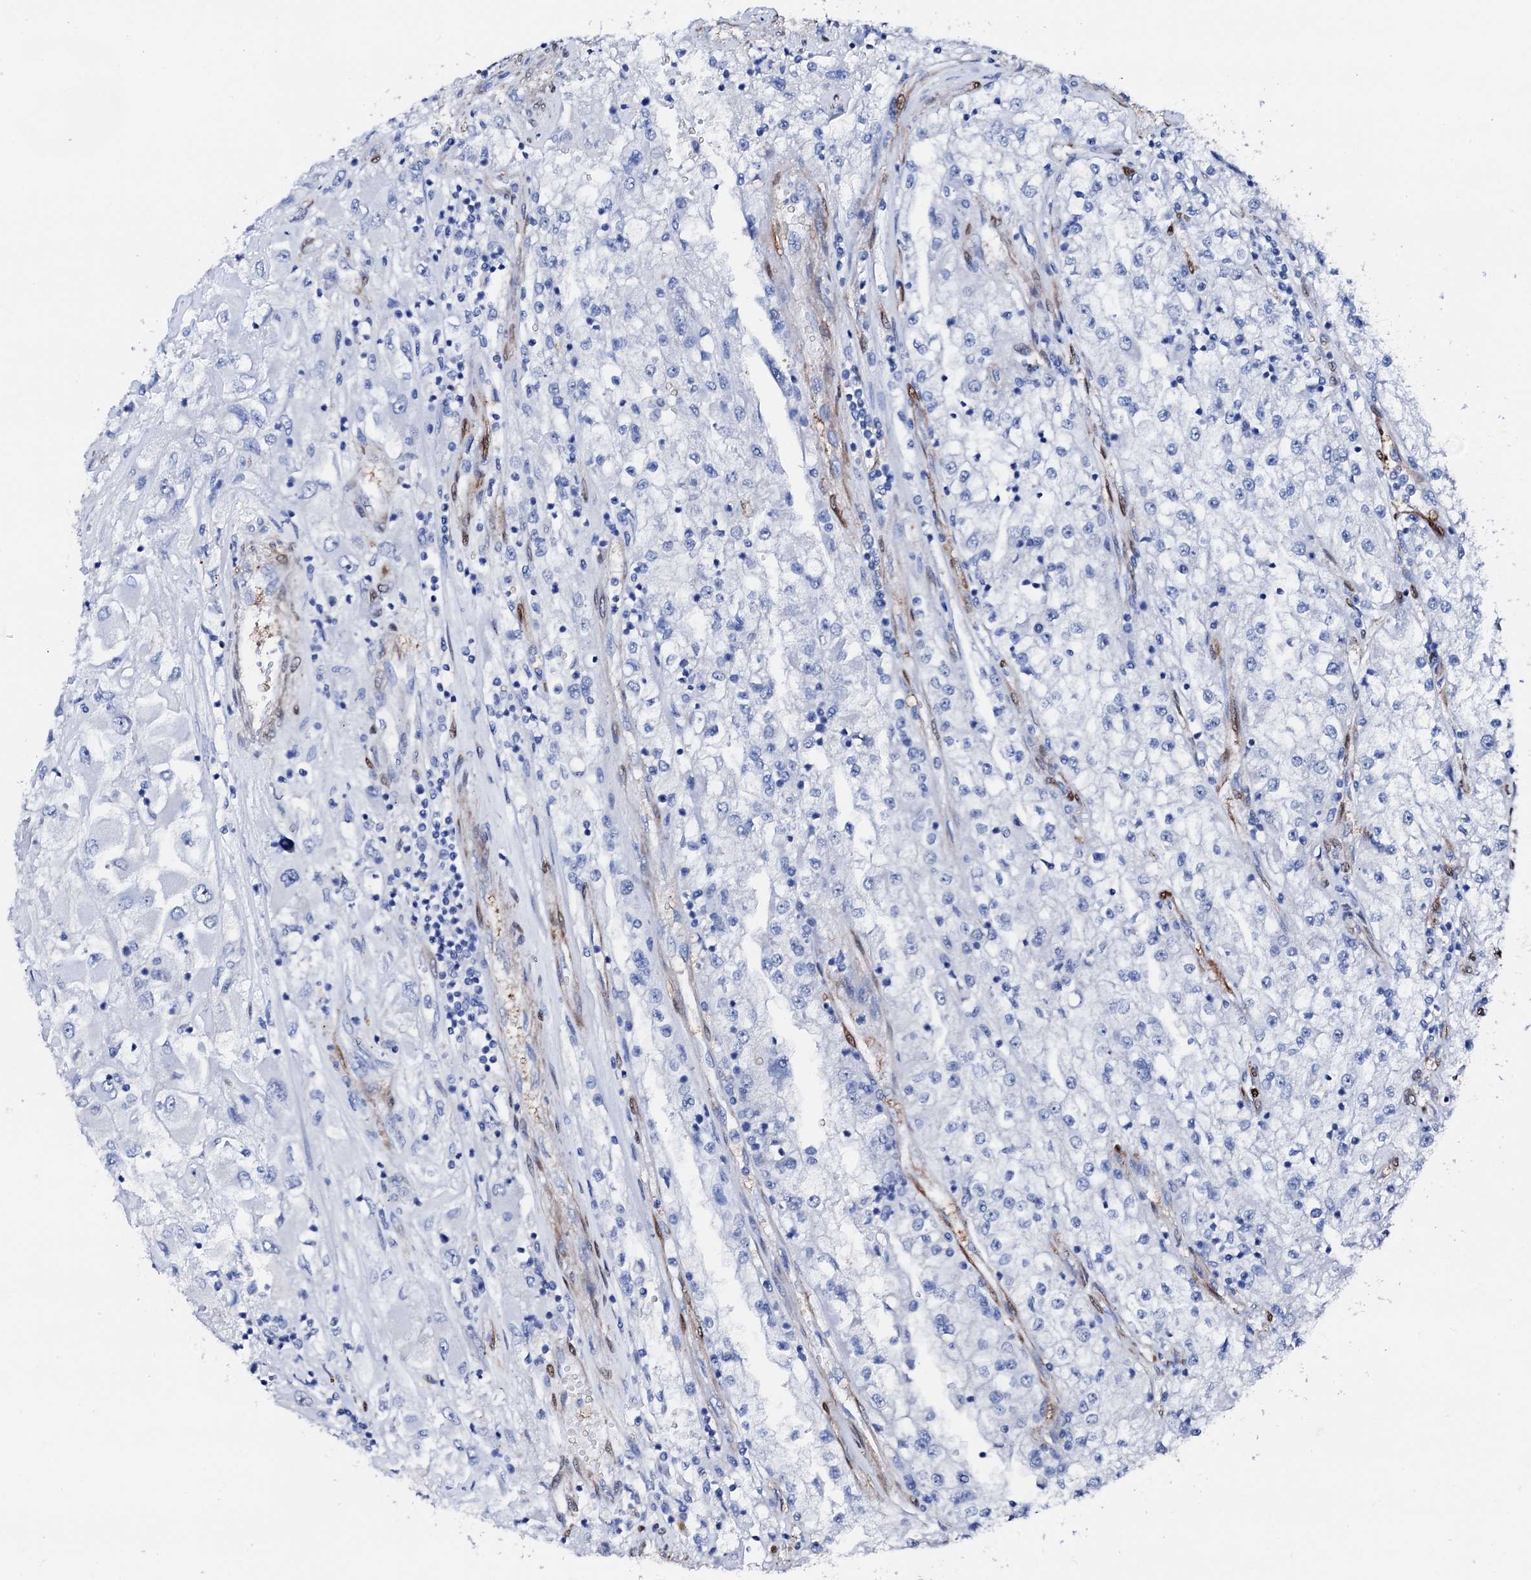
{"staining": {"intensity": "negative", "quantity": "none", "location": "none"}, "tissue": "renal cancer", "cell_type": "Tumor cells", "image_type": "cancer", "snomed": [{"axis": "morphology", "description": "Adenocarcinoma, NOS"}, {"axis": "topography", "description": "Kidney"}], "caption": "Immunohistochemical staining of renal cancer demonstrates no significant expression in tumor cells.", "gene": "NRIP2", "patient": {"sex": "female", "age": 52}}